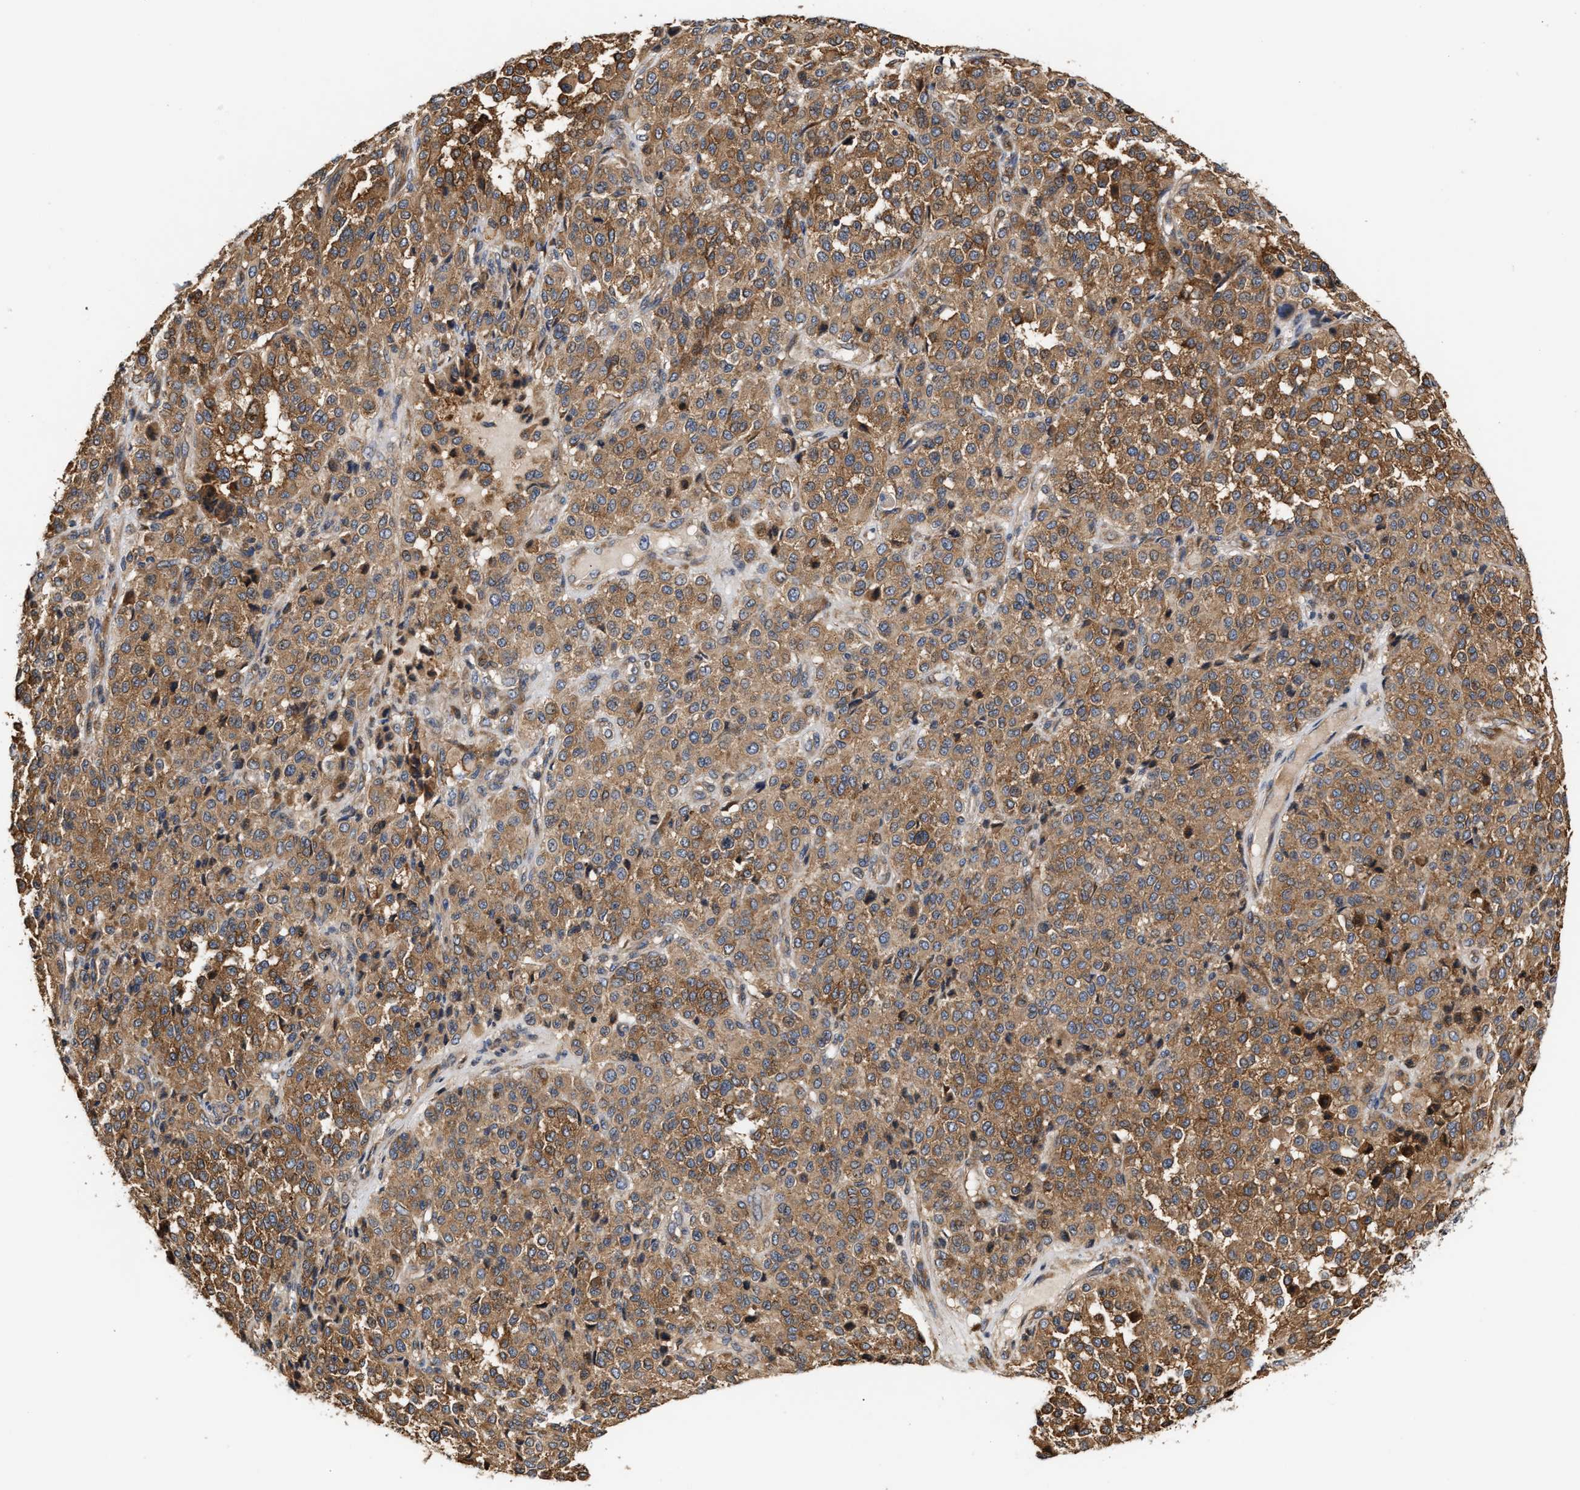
{"staining": {"intensity": "moderate", "quantity": ">75%", "location": "cytoplasmic/membranous"}, "tissue": "melanoma", "cell_type": "Tumor cells", "image_type": "cancer", "snomed": [{"axis": "morphology", "description": "Malignant melanoma, Metastatic site"}, {"axis": "topography", "description": "Pancreas"}], "caption": "A medium amount of moderate cytoplasmic/membranous expression is present in about >75% of tumor cells in melanoma tissue. (DAB (3,3'-diaminobenzidine) IHC with brightfield microscopy, high magnification).", "gene": "CLIP2", "patient": {"sex": "female", "age": 30}}